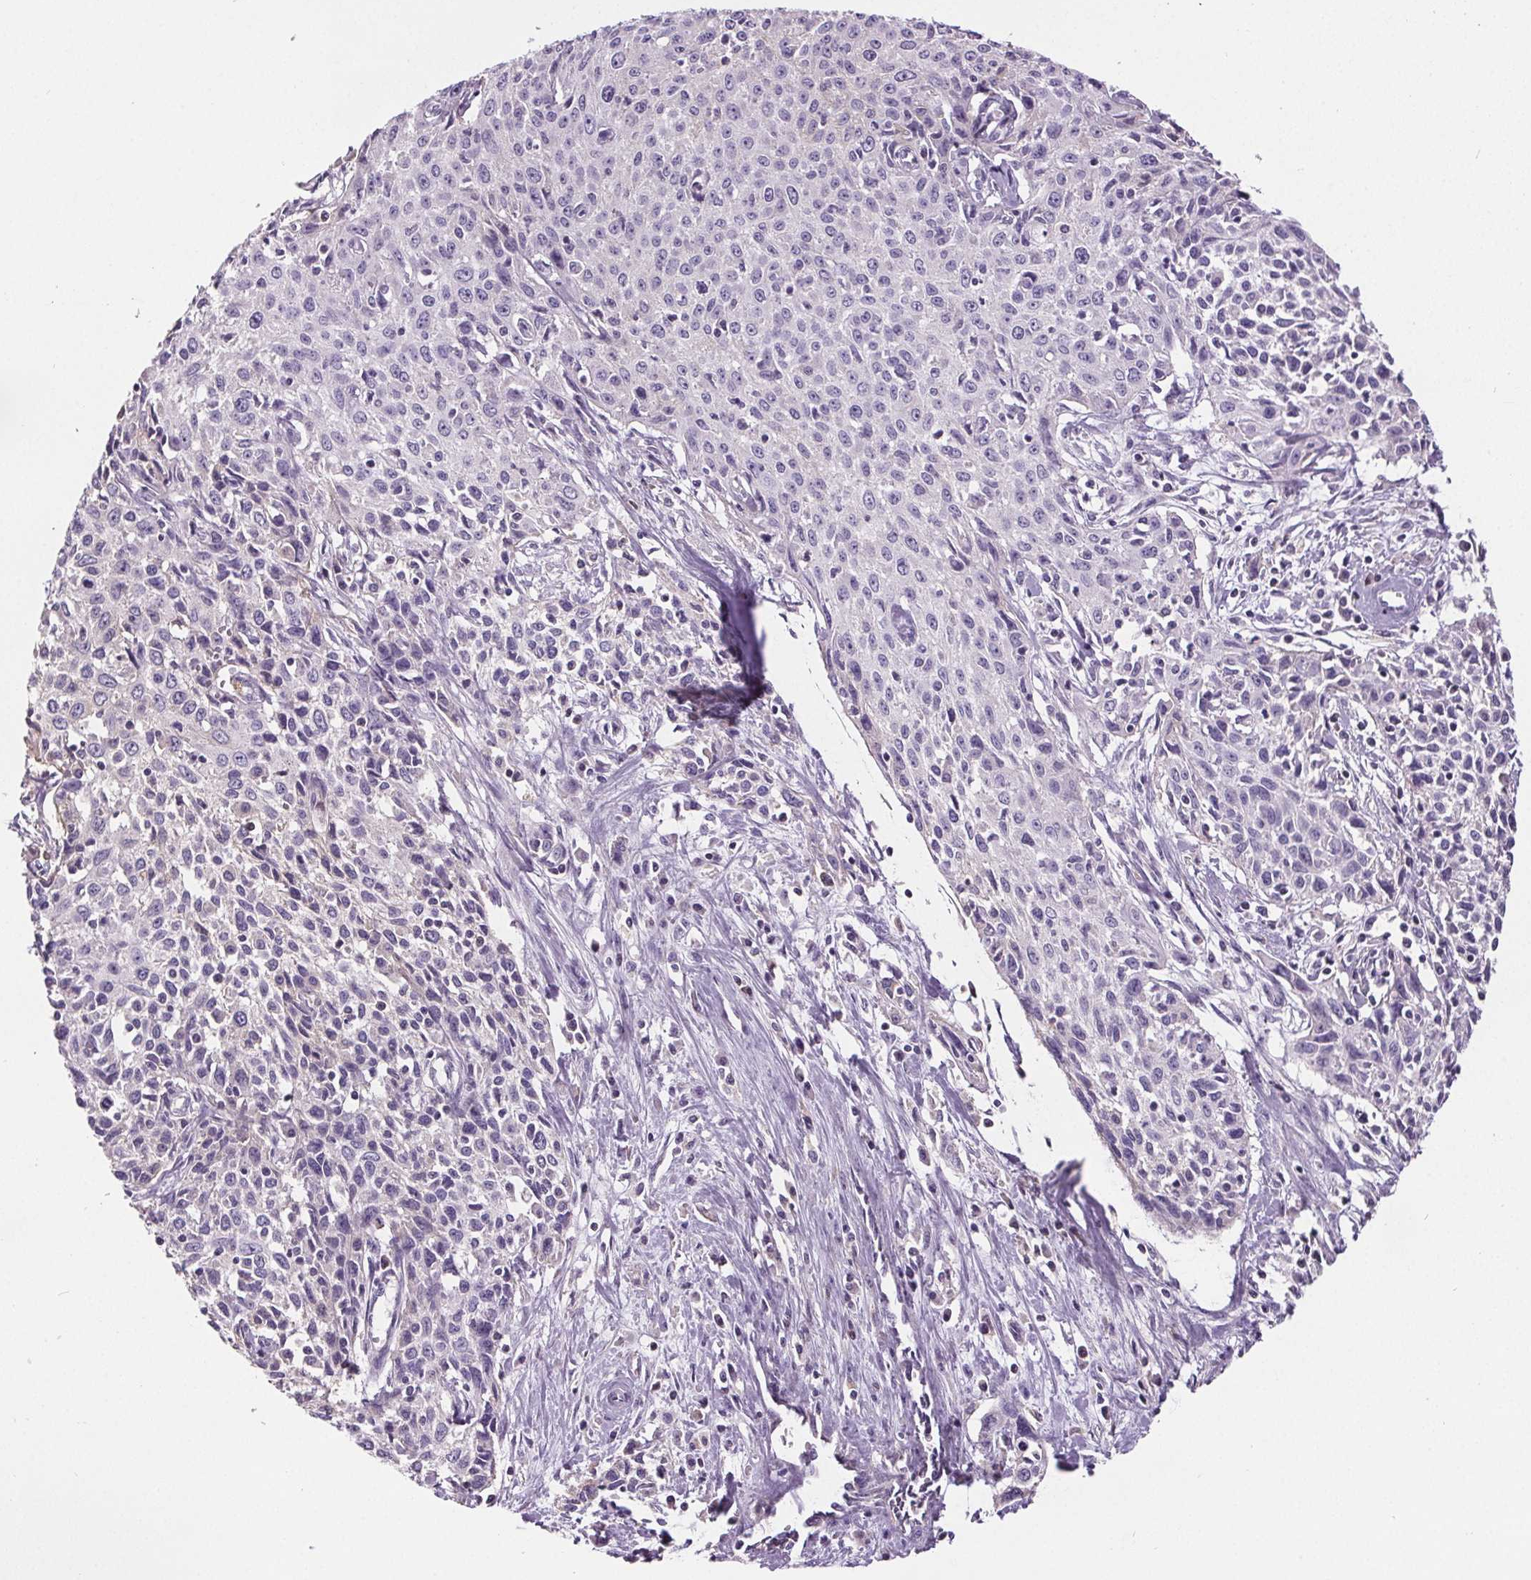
{"staining": {"intensity": "negative", "quantity": "none", "location": "none"}, "tissue": "cervical cancer", "cell_type": "Tumor cells", "image_type": "cancer", "snomed": [{"axis": "morphology", "description": "Squamous cell carcinoma, NOS"}, {"axis": "topography", "description": "Cervix"}], "caption": "Human cervical cancer (squamous cell carcinoma) stained for a protein using IHC reveals no expression in tumor cells.", "gene": "CD5L", "patient": {"sex": "female", "age": 38}}